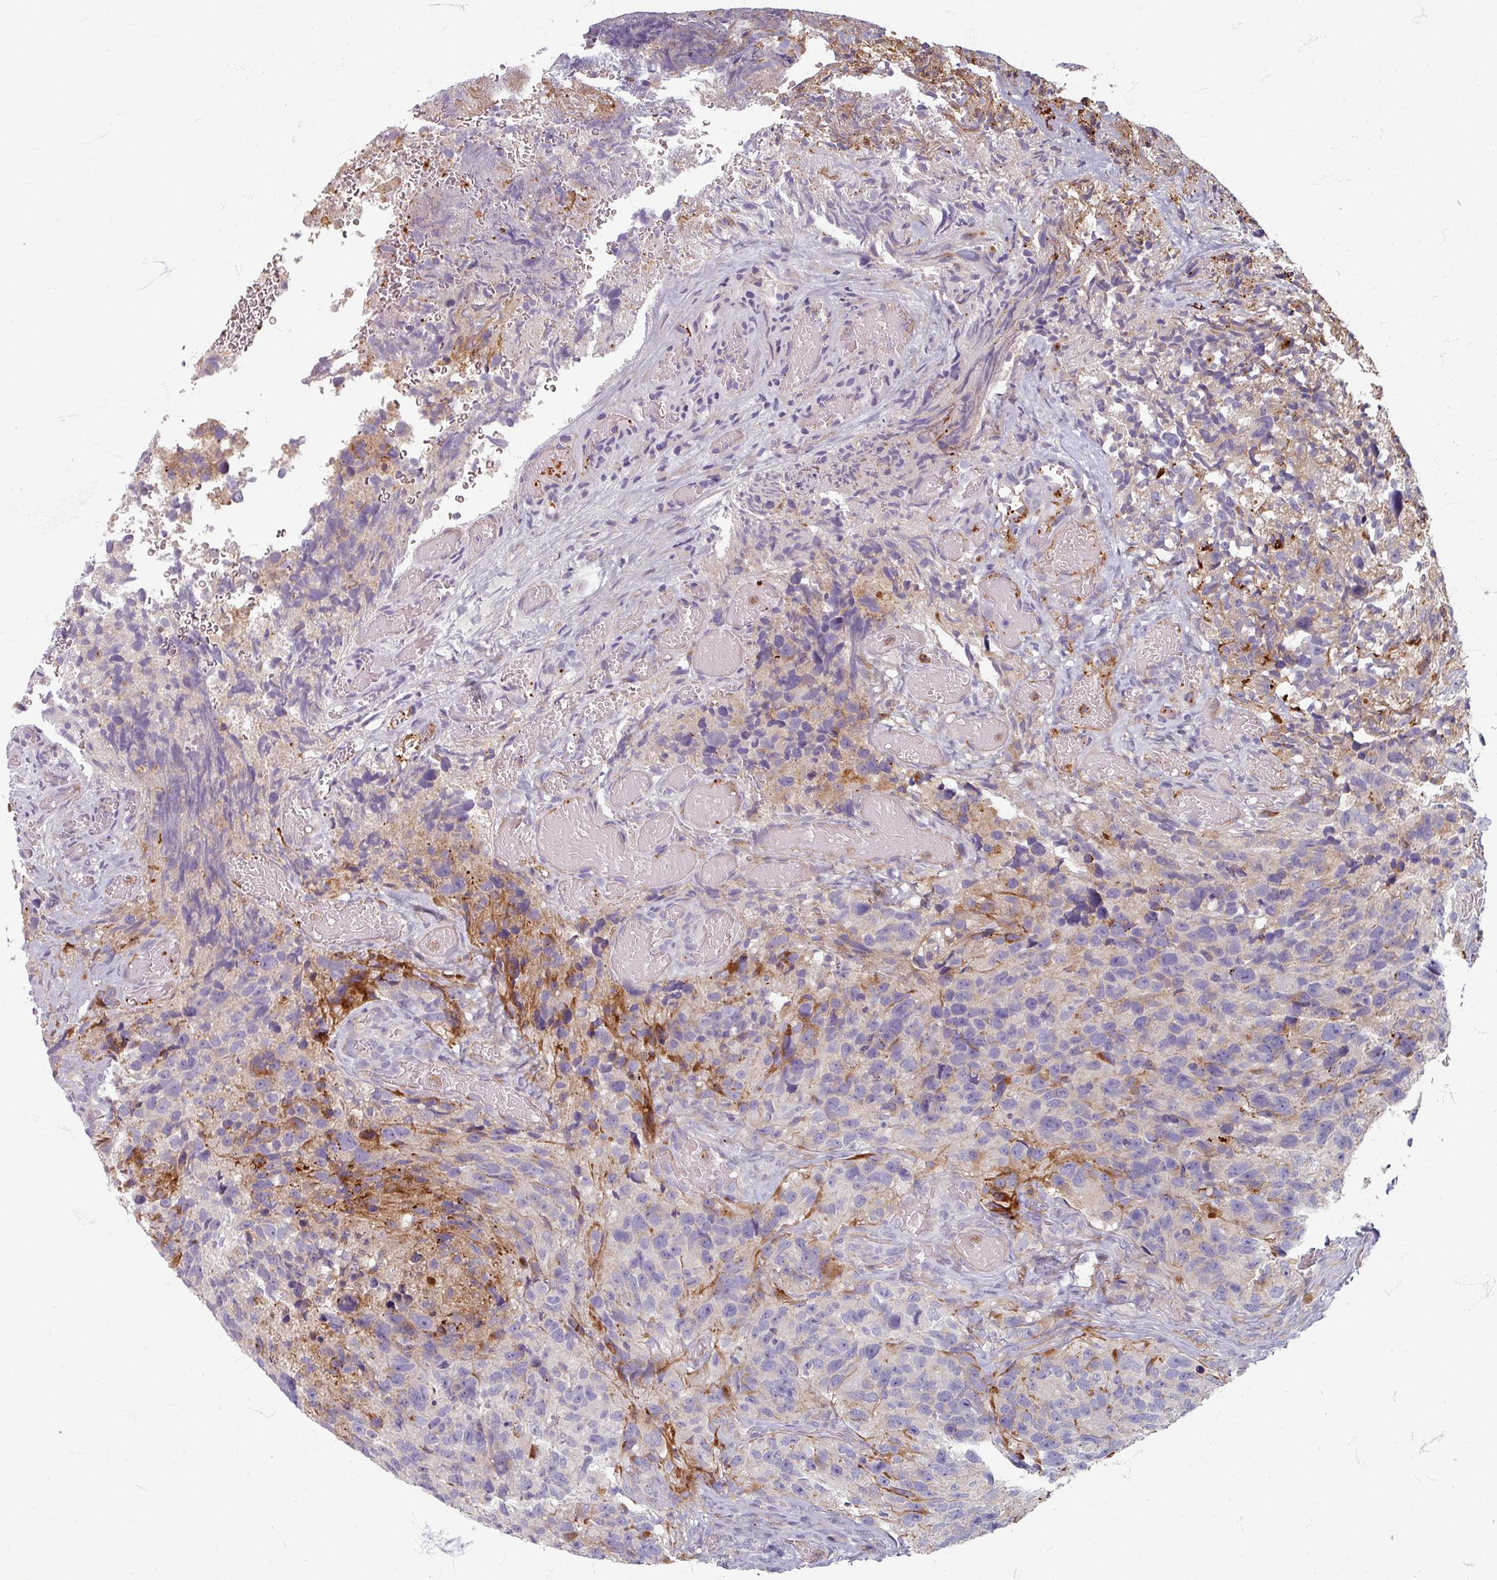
{"staining": {"intensity": "moderate", "quantity": "<25%", "location": "cytoplasmic/membranous"}, "tissue": "glioma", "cell_type": "Tumor cells", "image_type": "cancer", "snomed": [{"axis": "morphology", "description": "Glioma, malignant, High grade"}, {"axis": "topography", "description": "Brain"}], "caption": "Malignant glioma (high-grade) tissue reveals moderate cytoplasmic/membranous positivity in approximately <25% of tumor cells", "gene": "GABARAPL1", "patient": {"sex": "male", "age": 69}}